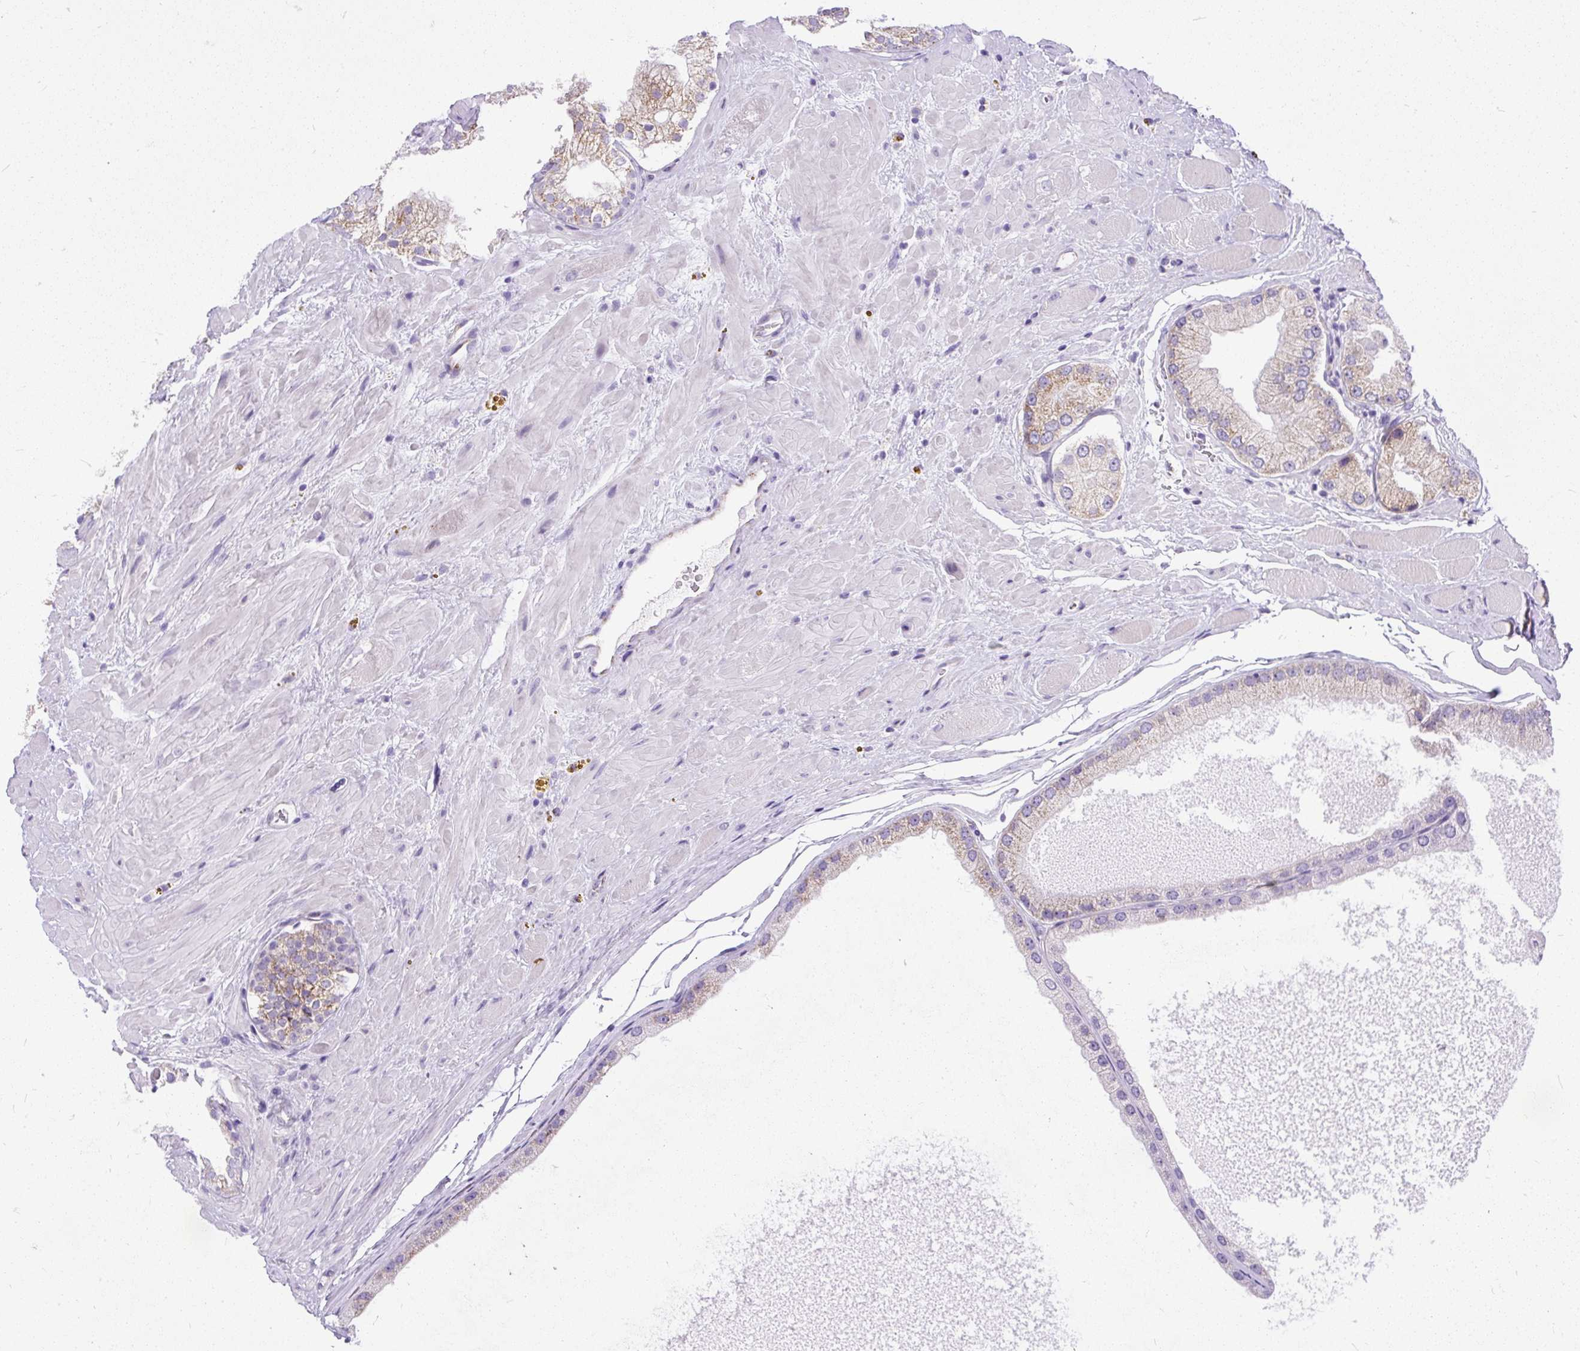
{"staining": {"intensity": "moderate", "quantity": ">75%", "location": "cytoplasmic/membranous"}, "tissue": "prostate cancer", "cell_type": "Tumor cells", "image_type": "cancer", "snomed": [{"axis": "morphology", "description": "Adenocarcinoma, Low grade"}, {"axis": "topography", "description": "Prostate"}], "caption": "Tumor cells display moderate cytoplasmic/membranous positivity in approximately >75% of cells in adenocarcinoma (low-grade) (prostate).", "gene": "SYBU", "patient": {"sex": "male", "age": 42}}